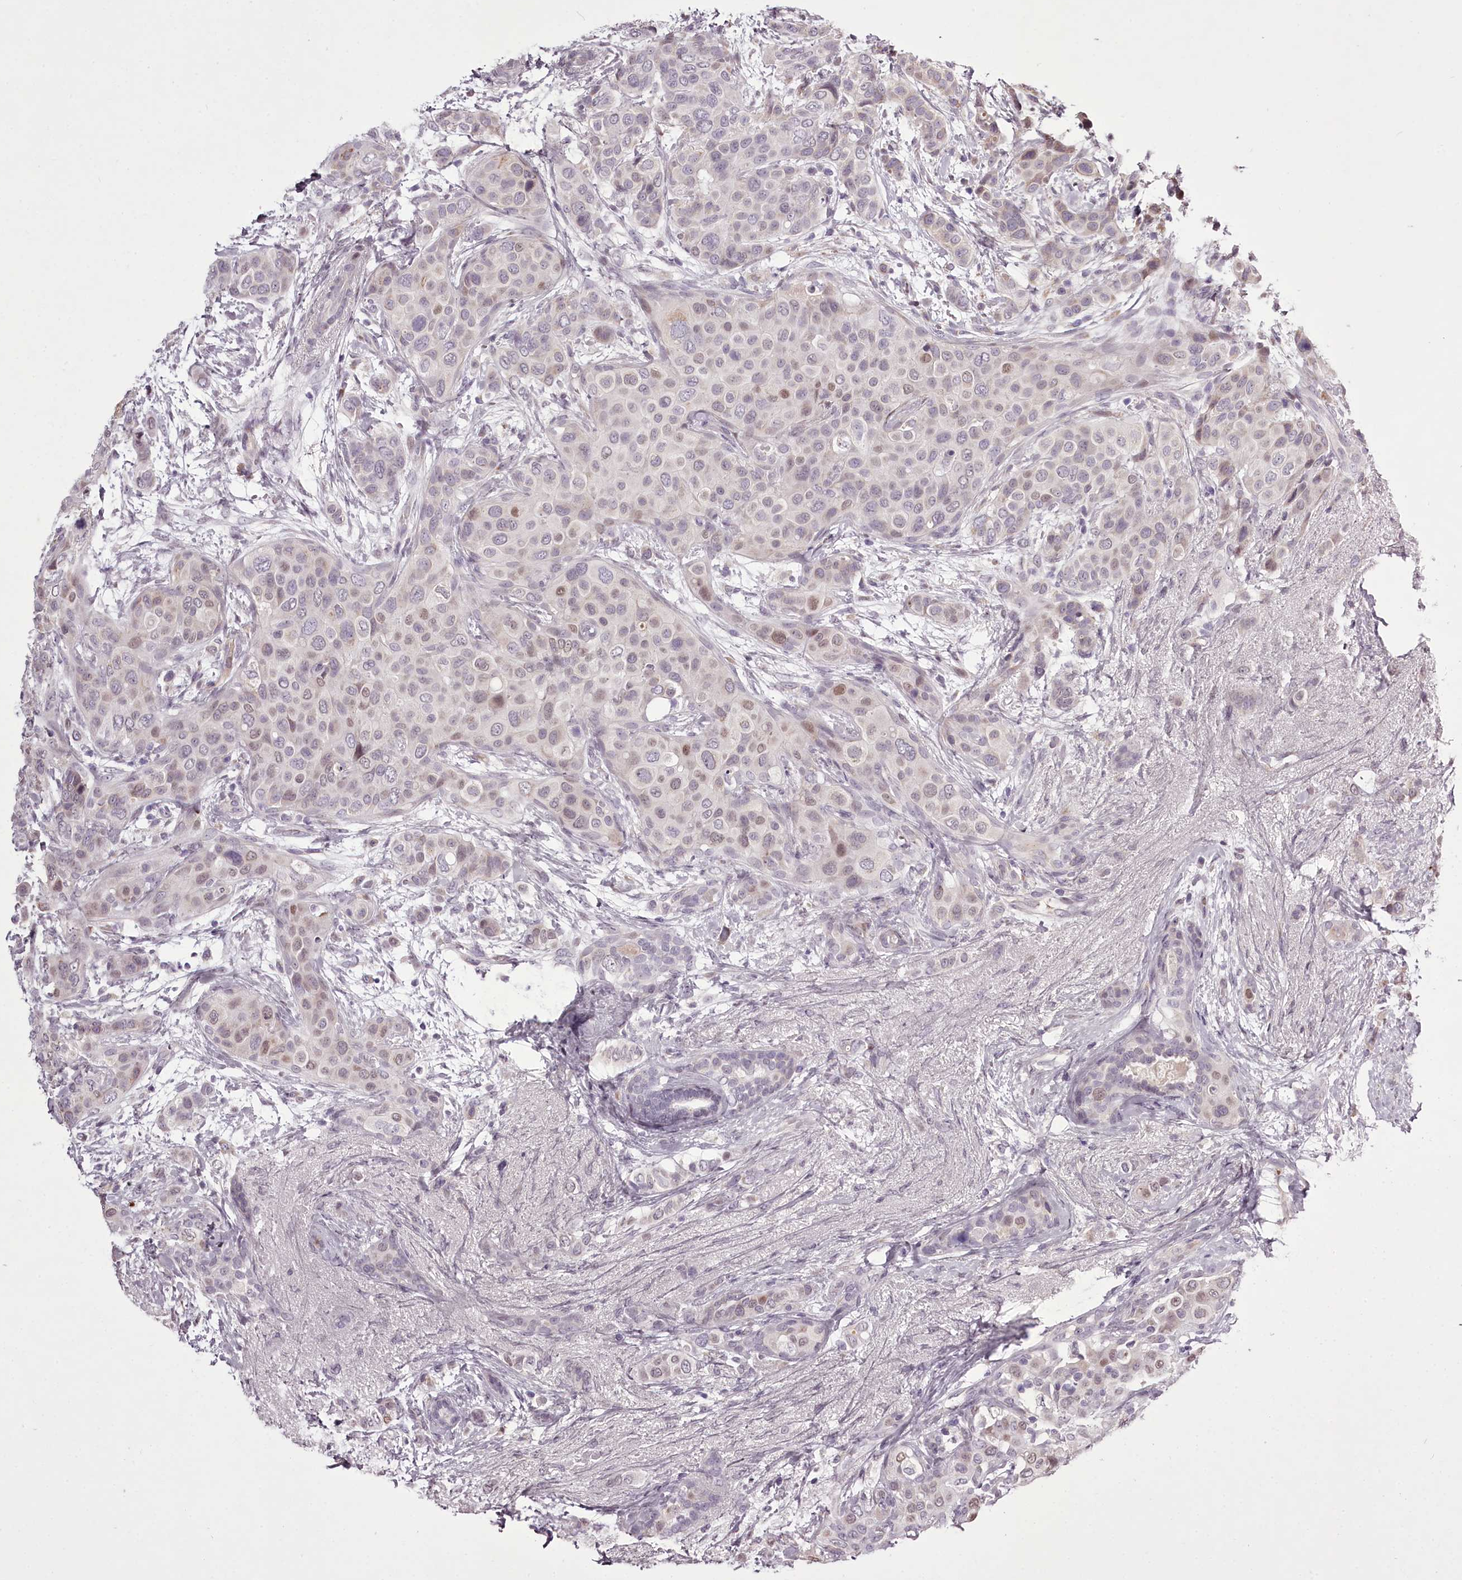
{"staining": {"intensity": "weak", "quantity": "25%-75%", "location": "nuclear"}, "tissue": "breast cancer", "cell_type": "Tumor cells", "image_type": "cancer", "snomed": [{"axis": "morphology", "description": "Lobular carcinoma"}, {"axis": "topography", "description": "Breast"}], "caption": "Human breast cancer stained with a protein marker exhibits weak staining in tumor cells.", "gene": "C1orf56", "patient": {"sex": "female", "age": 51}}